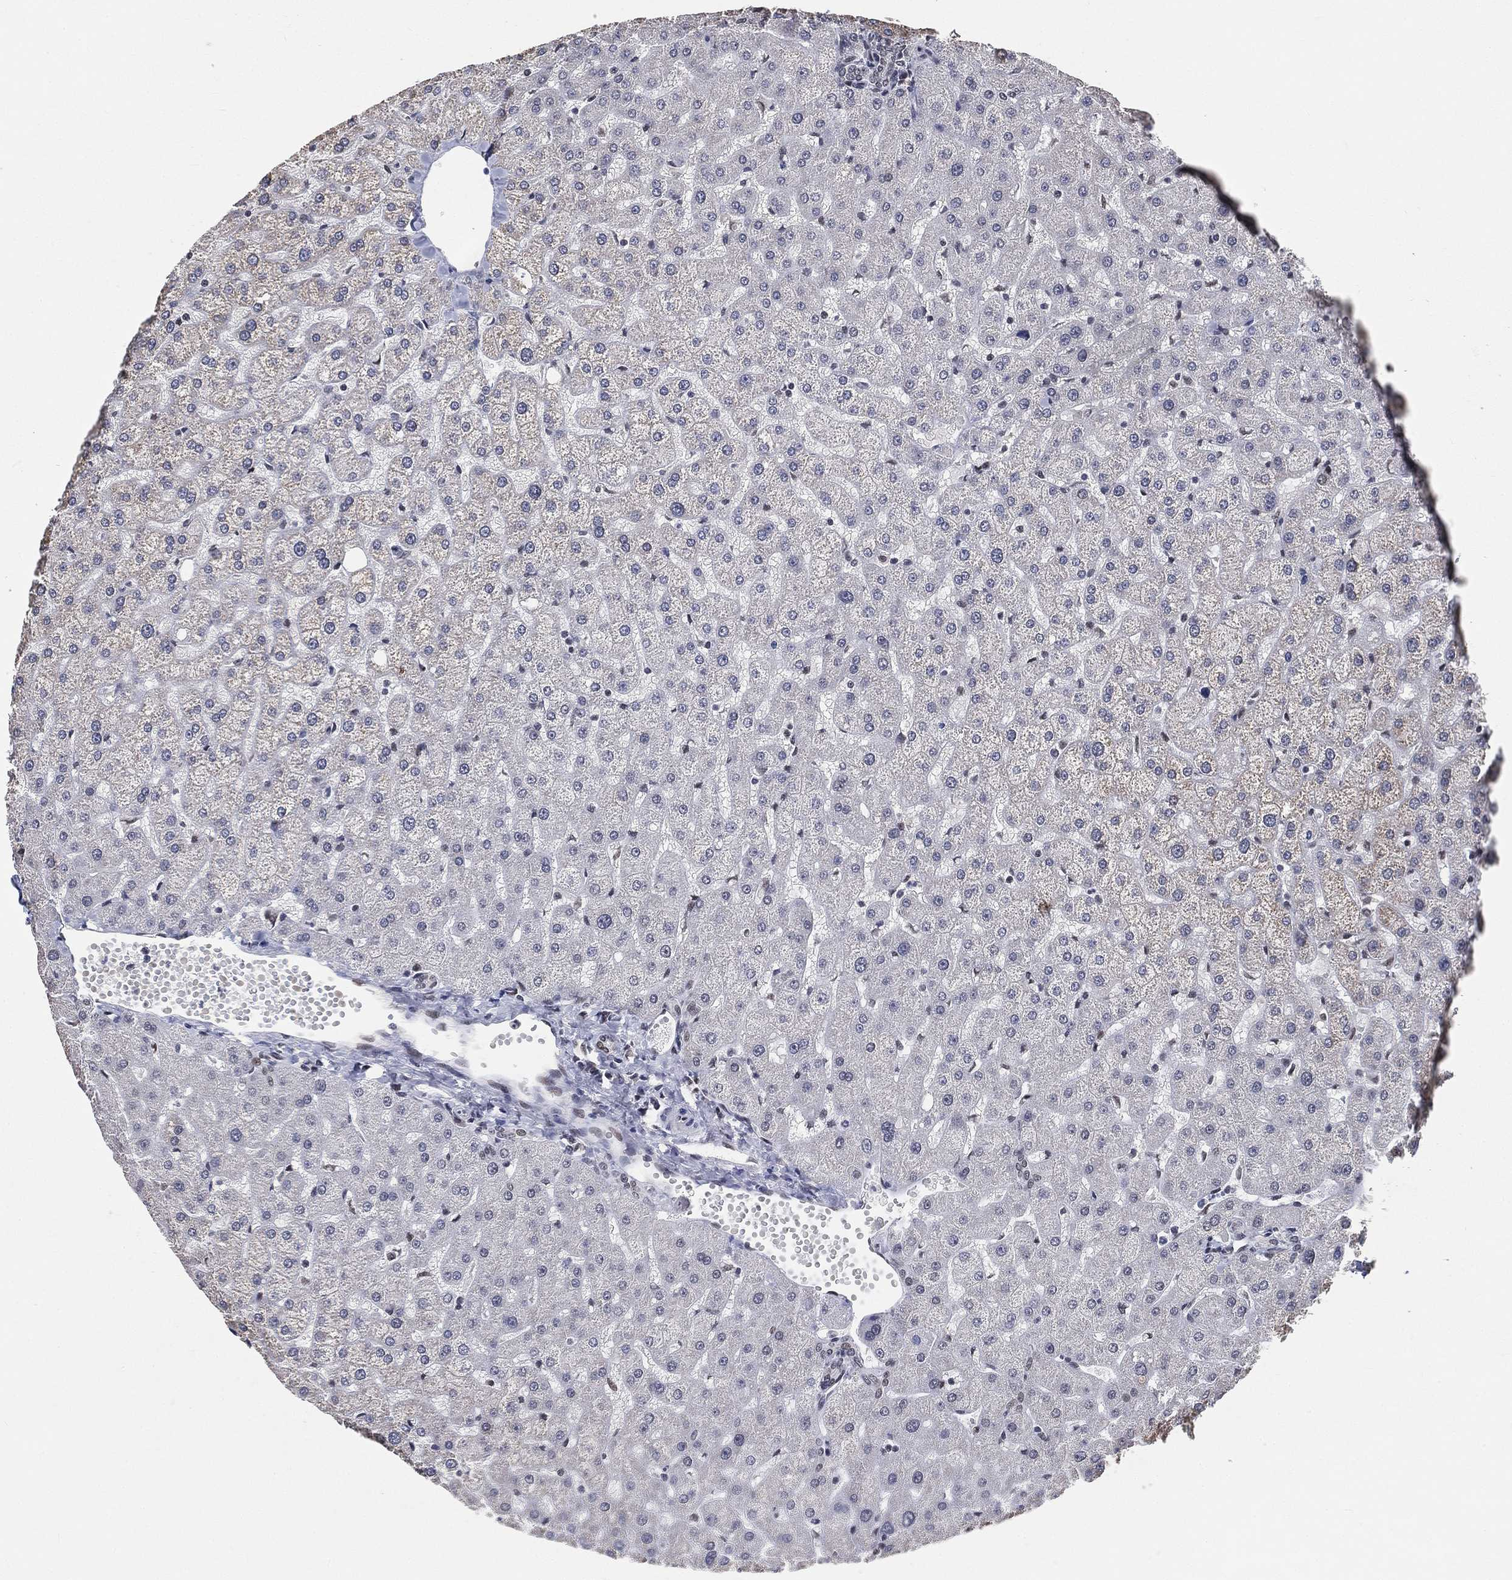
{"staining": {"intensity": "negative", "quantity": "none", "location": "none"}, "tissue": "liver", "cell_type": "Cholangiocytes", "image_type": "normal", "snomed": [{"axis": "morphology", "description": "Normal tissue, NOS"}, {"axis": "topography", "description": "Liver"}], "caption": "Normal liver was stained to show a protein in brown. There is no significant positivity in cholangiocytes. Brightfield microscopy of IHC stained with DAB (brown) and hematoxylin (blue), captured at high magnification.", "gene": "YLPM1", "patient": {"sex": "female", "age": 50}}